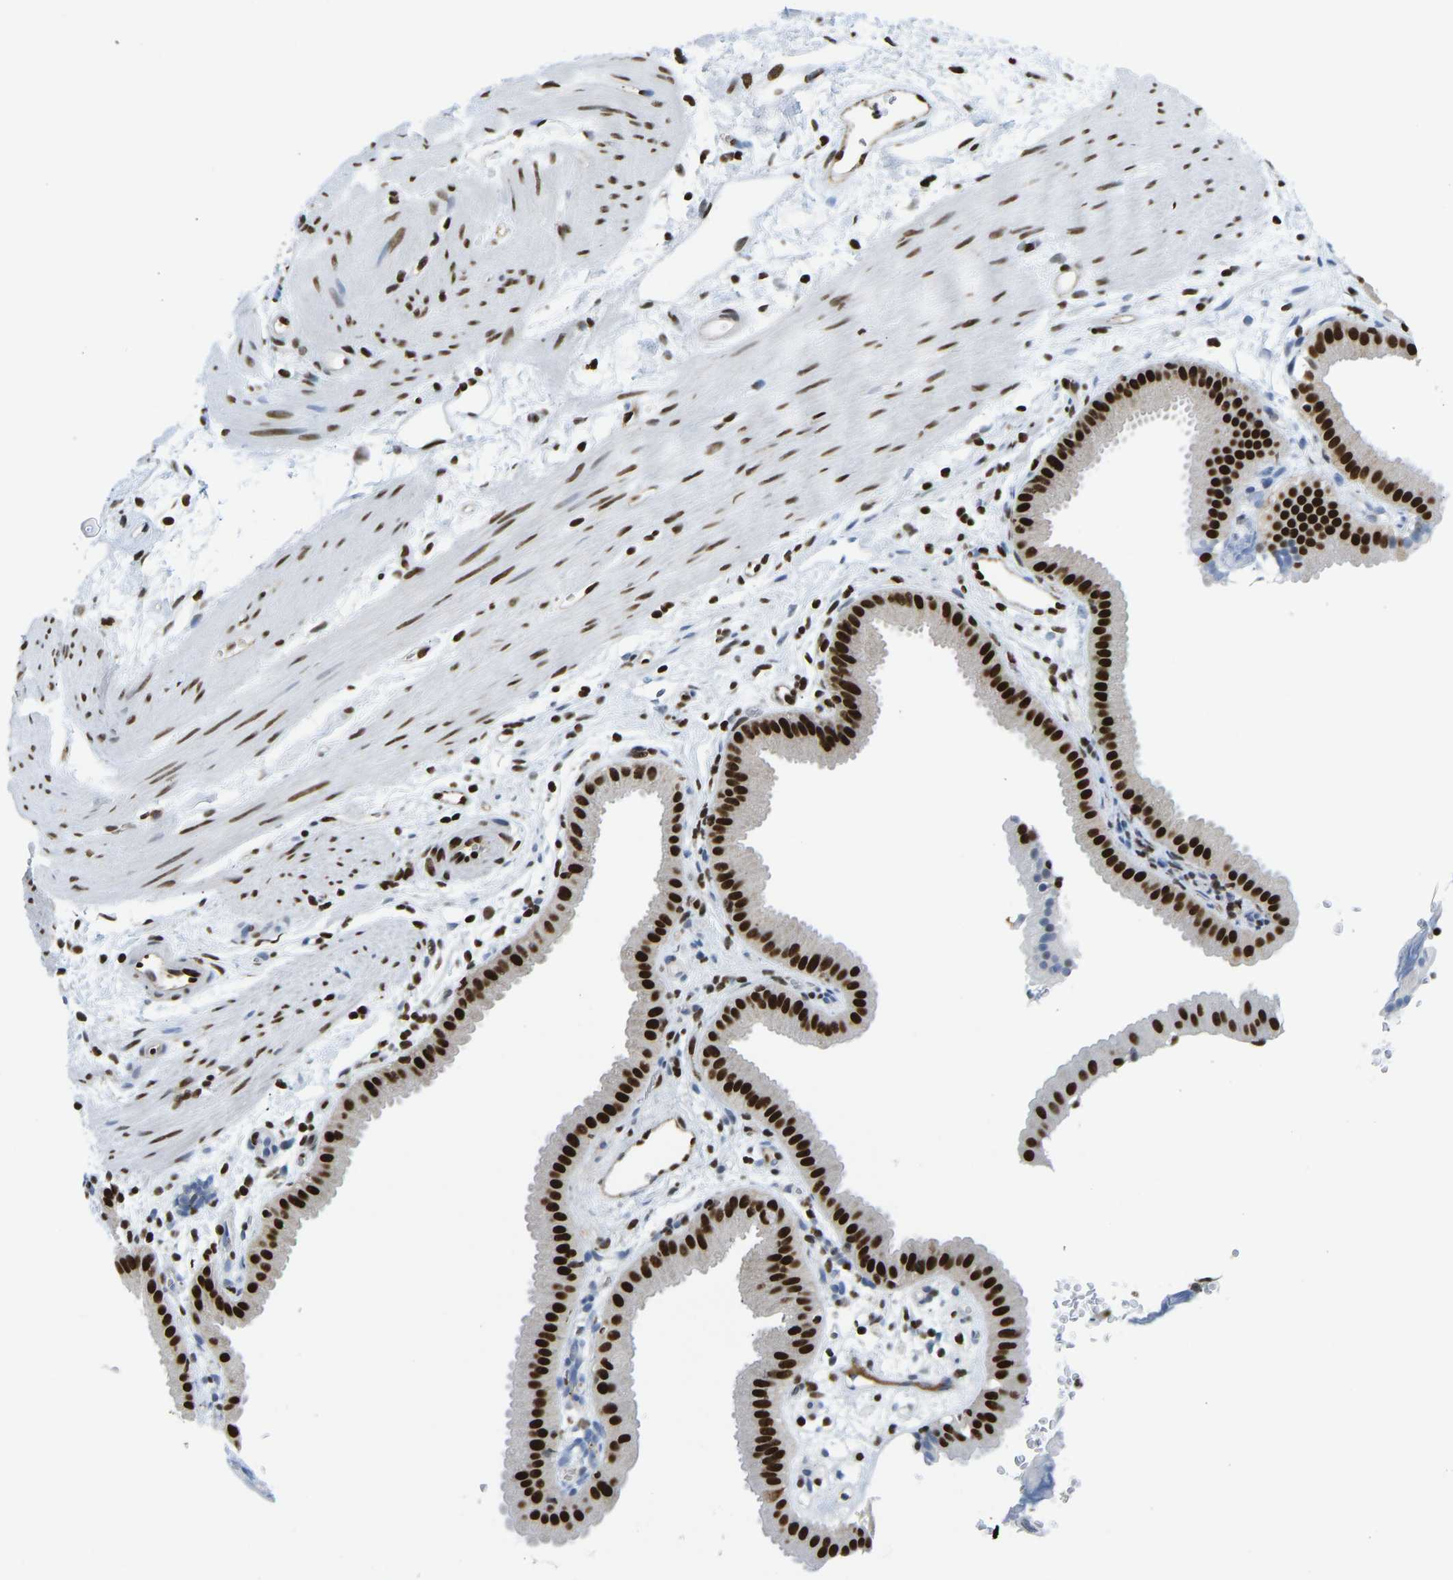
{"staining": {"intensity": "strong", "quantity": ">75%", "location": "nuclear"}, "tissue": "gallbladder", "cell_type": "Glandular cells", "image_type": "normal", "snomed": [{"axis": "morphology", "description": "Normal tissue, NOS"}, {"axis": "topography", "description": "Gallbladder"}], "caption": "Gallbladder stained for a protein (brown) reveals strong nuclear positive positivity in about >75% of glandular cells.", "gene": "ZSCAN20", "patient": {"sex": "female", "age": 64}}